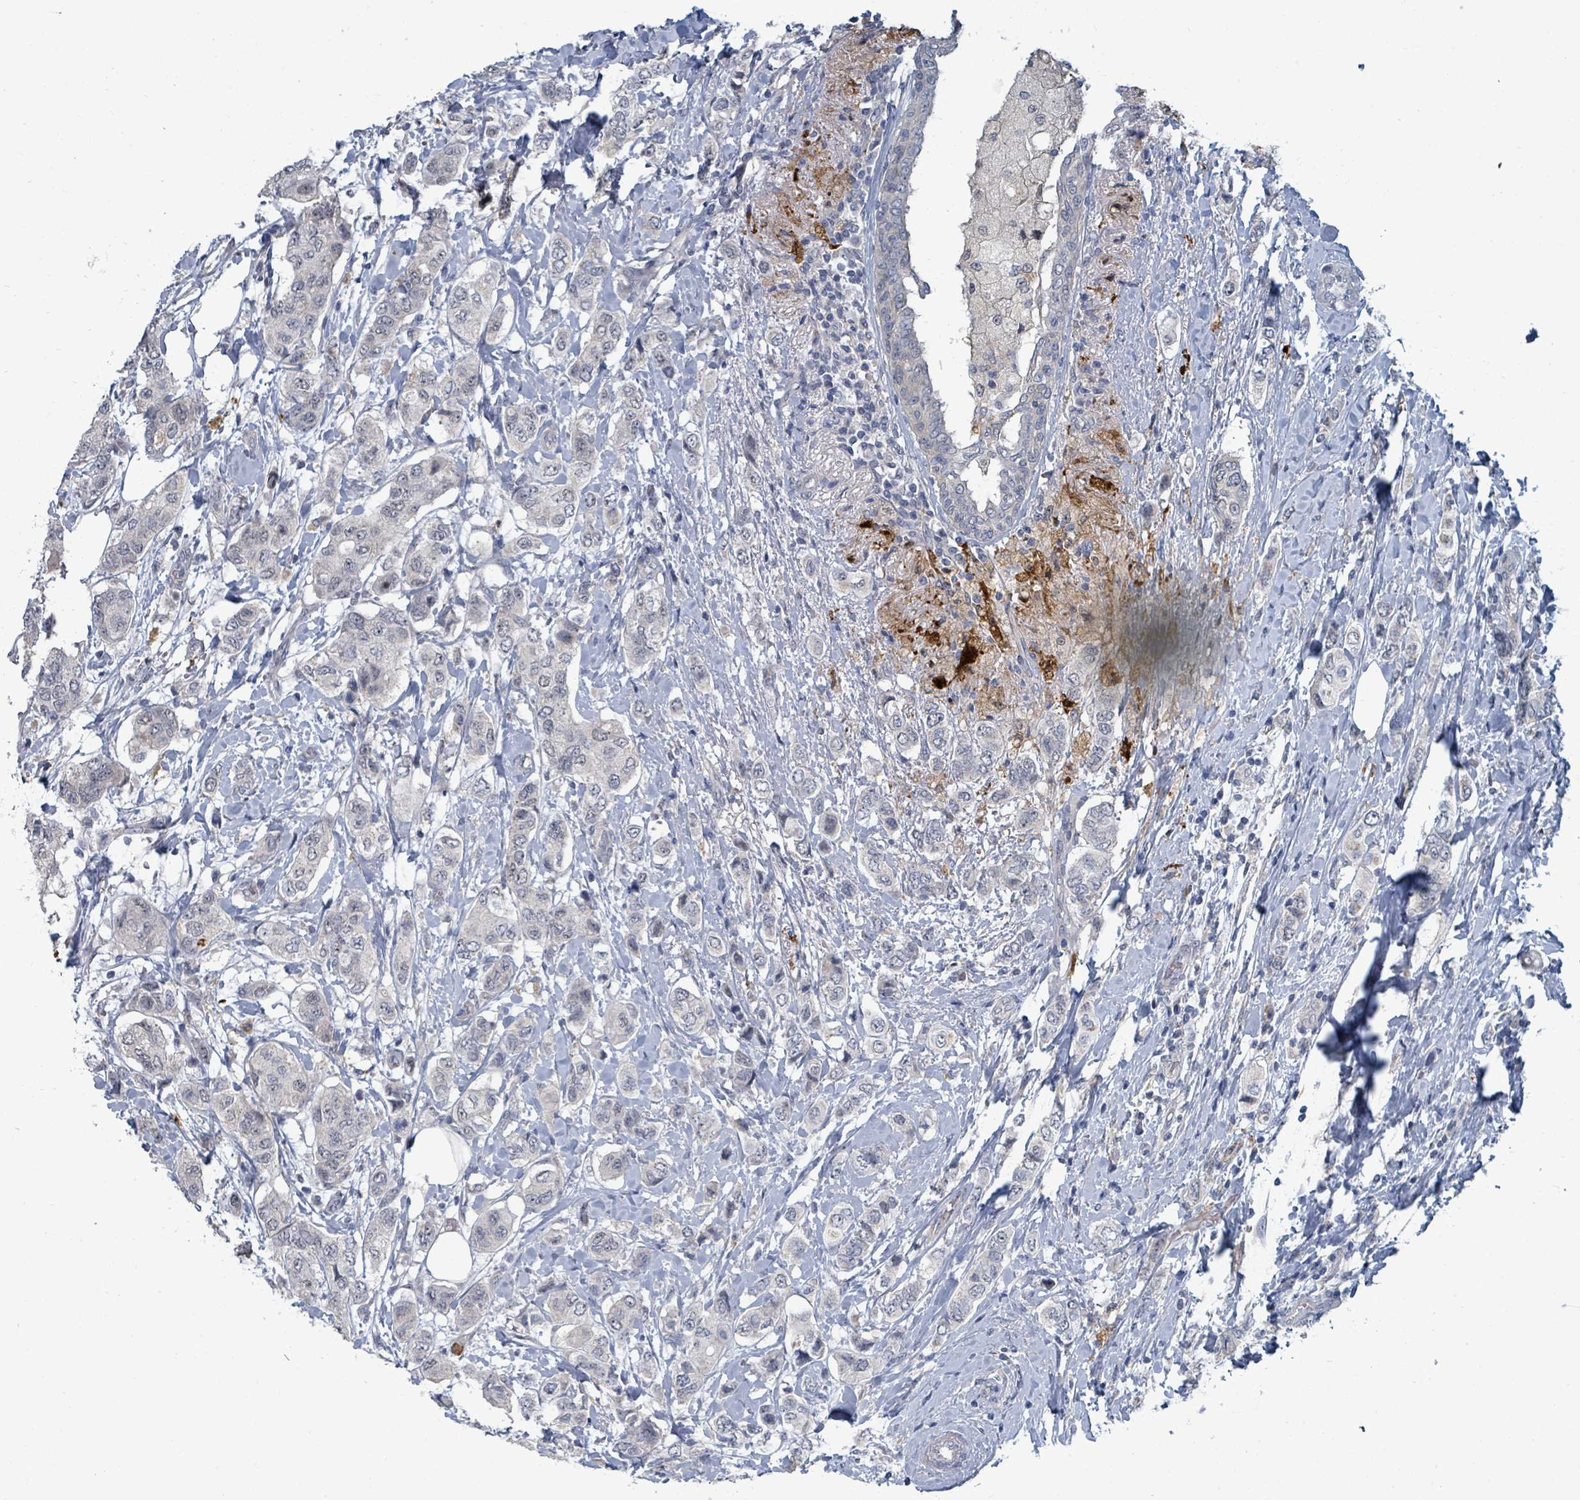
{"staining": {"intensity": "negative", "quantity": "none", "location": "none"}, "tissue": "breast cancer", "cell_type": "Tumor cells", "image_type": "cancer", "snomed": [{"axis": "morphology", "description": "Lobular carcinoma"}, {"axis": "topography", "description": "Breast"}], "caption": "Tumor cells are negative for protein expression in human lobular carcinoma (breast).", "gene": "TRDMT1", "patient": {"sex": "female", "age": 51}}